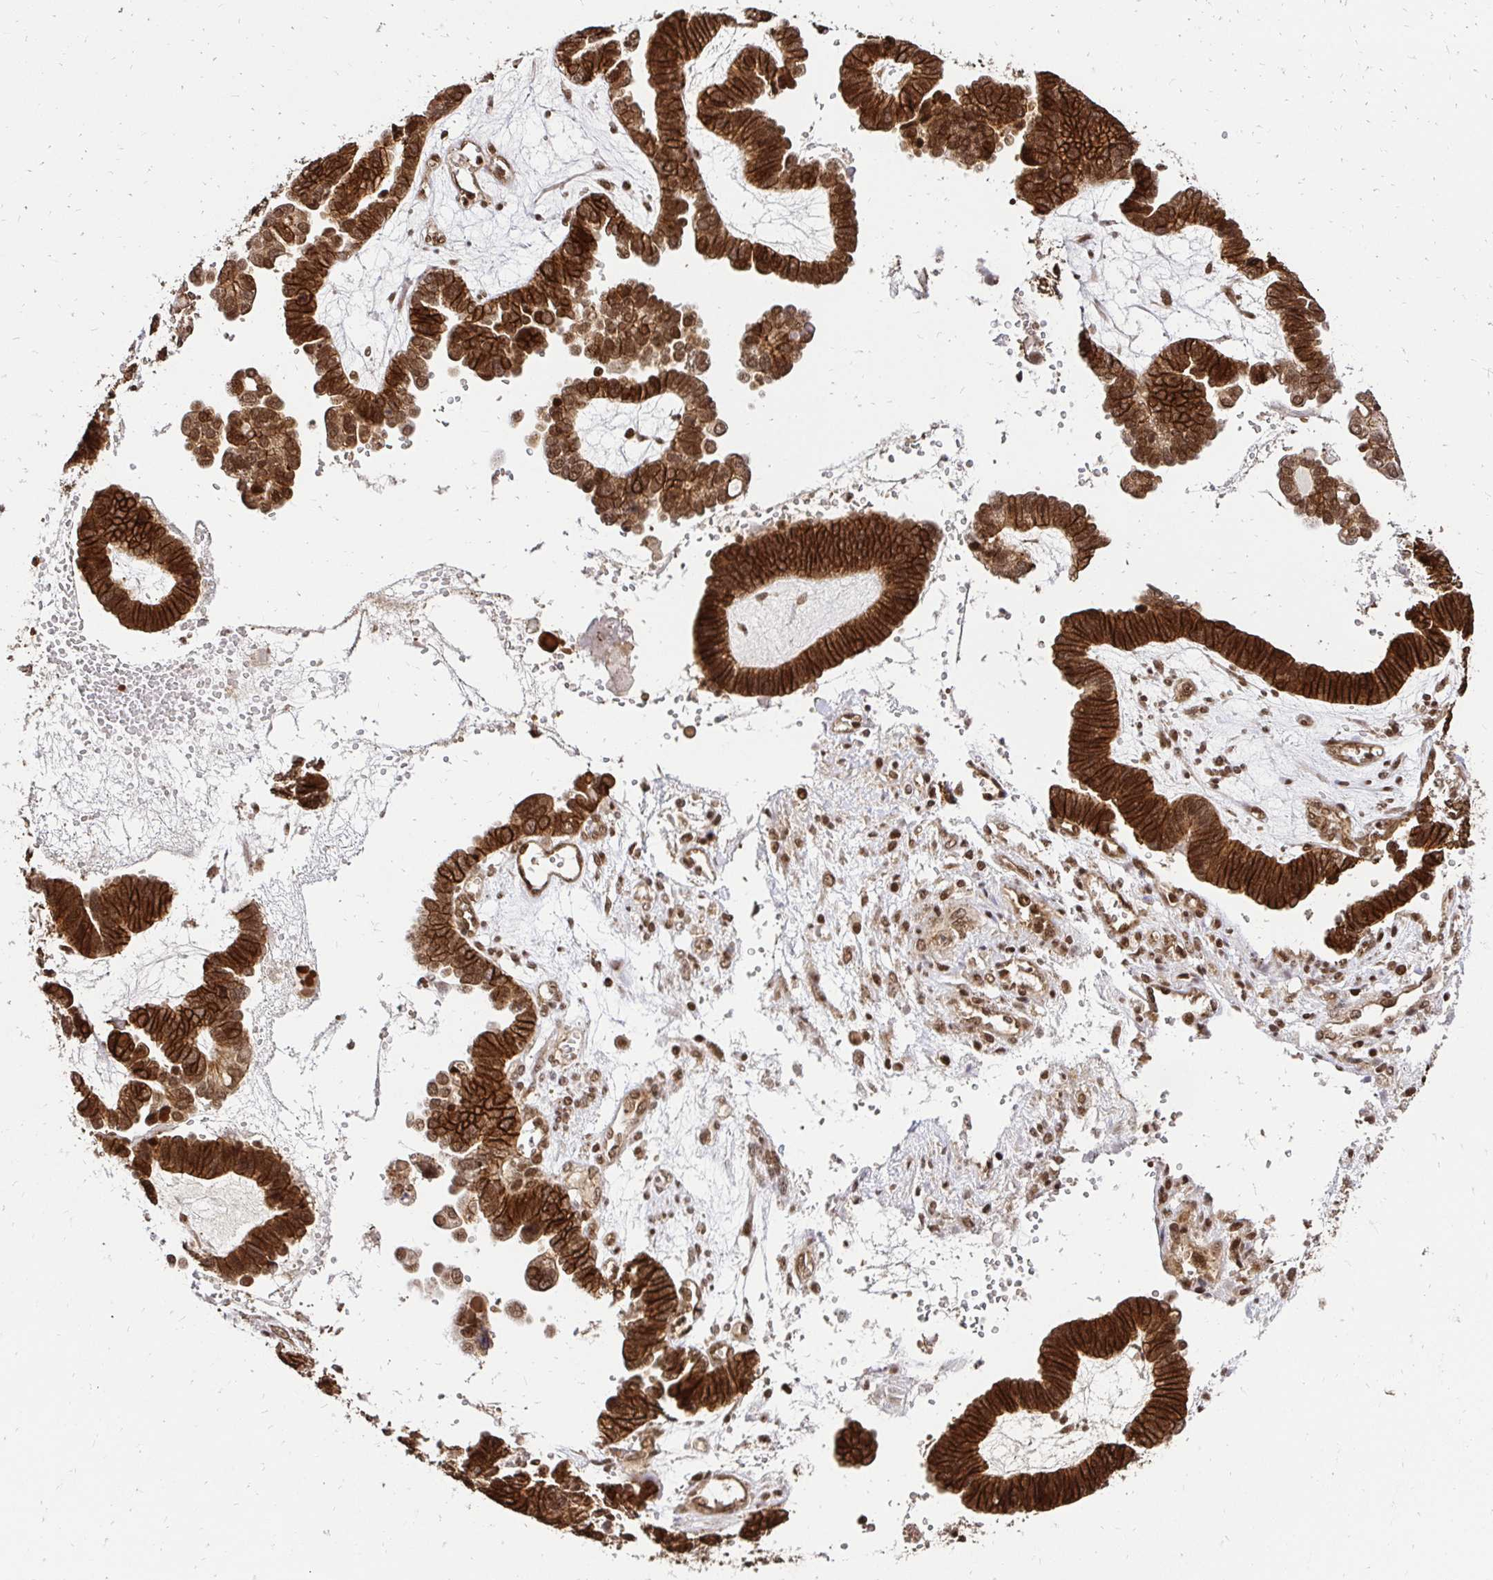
{"staining": {"intensity": "strong", "quantity": ">75%", "location": "cytoplasmic/membranous,nuclear"}, "tissue": "ovarian cancer", "cell_type": "Tumor cells", "image_type": "cancer", "snomed": [{"axis": "morphology", "description": "Cystadenocarcinoma, serous, NOS"}, {"axis": "topography", "description": "Ovary"}], "caption": "Immunohistochemical staining of ovarian cancer reveals strong cytoplasmic/membranous and nuclear protein expression in about >75% of tumor cells. (DAB (3,3'-diaminobenzidine) = brown stain, brightfield microscopy at high magnification).", "gene": "GLYR1", "patient": {"sex": "female", "age": 51}}